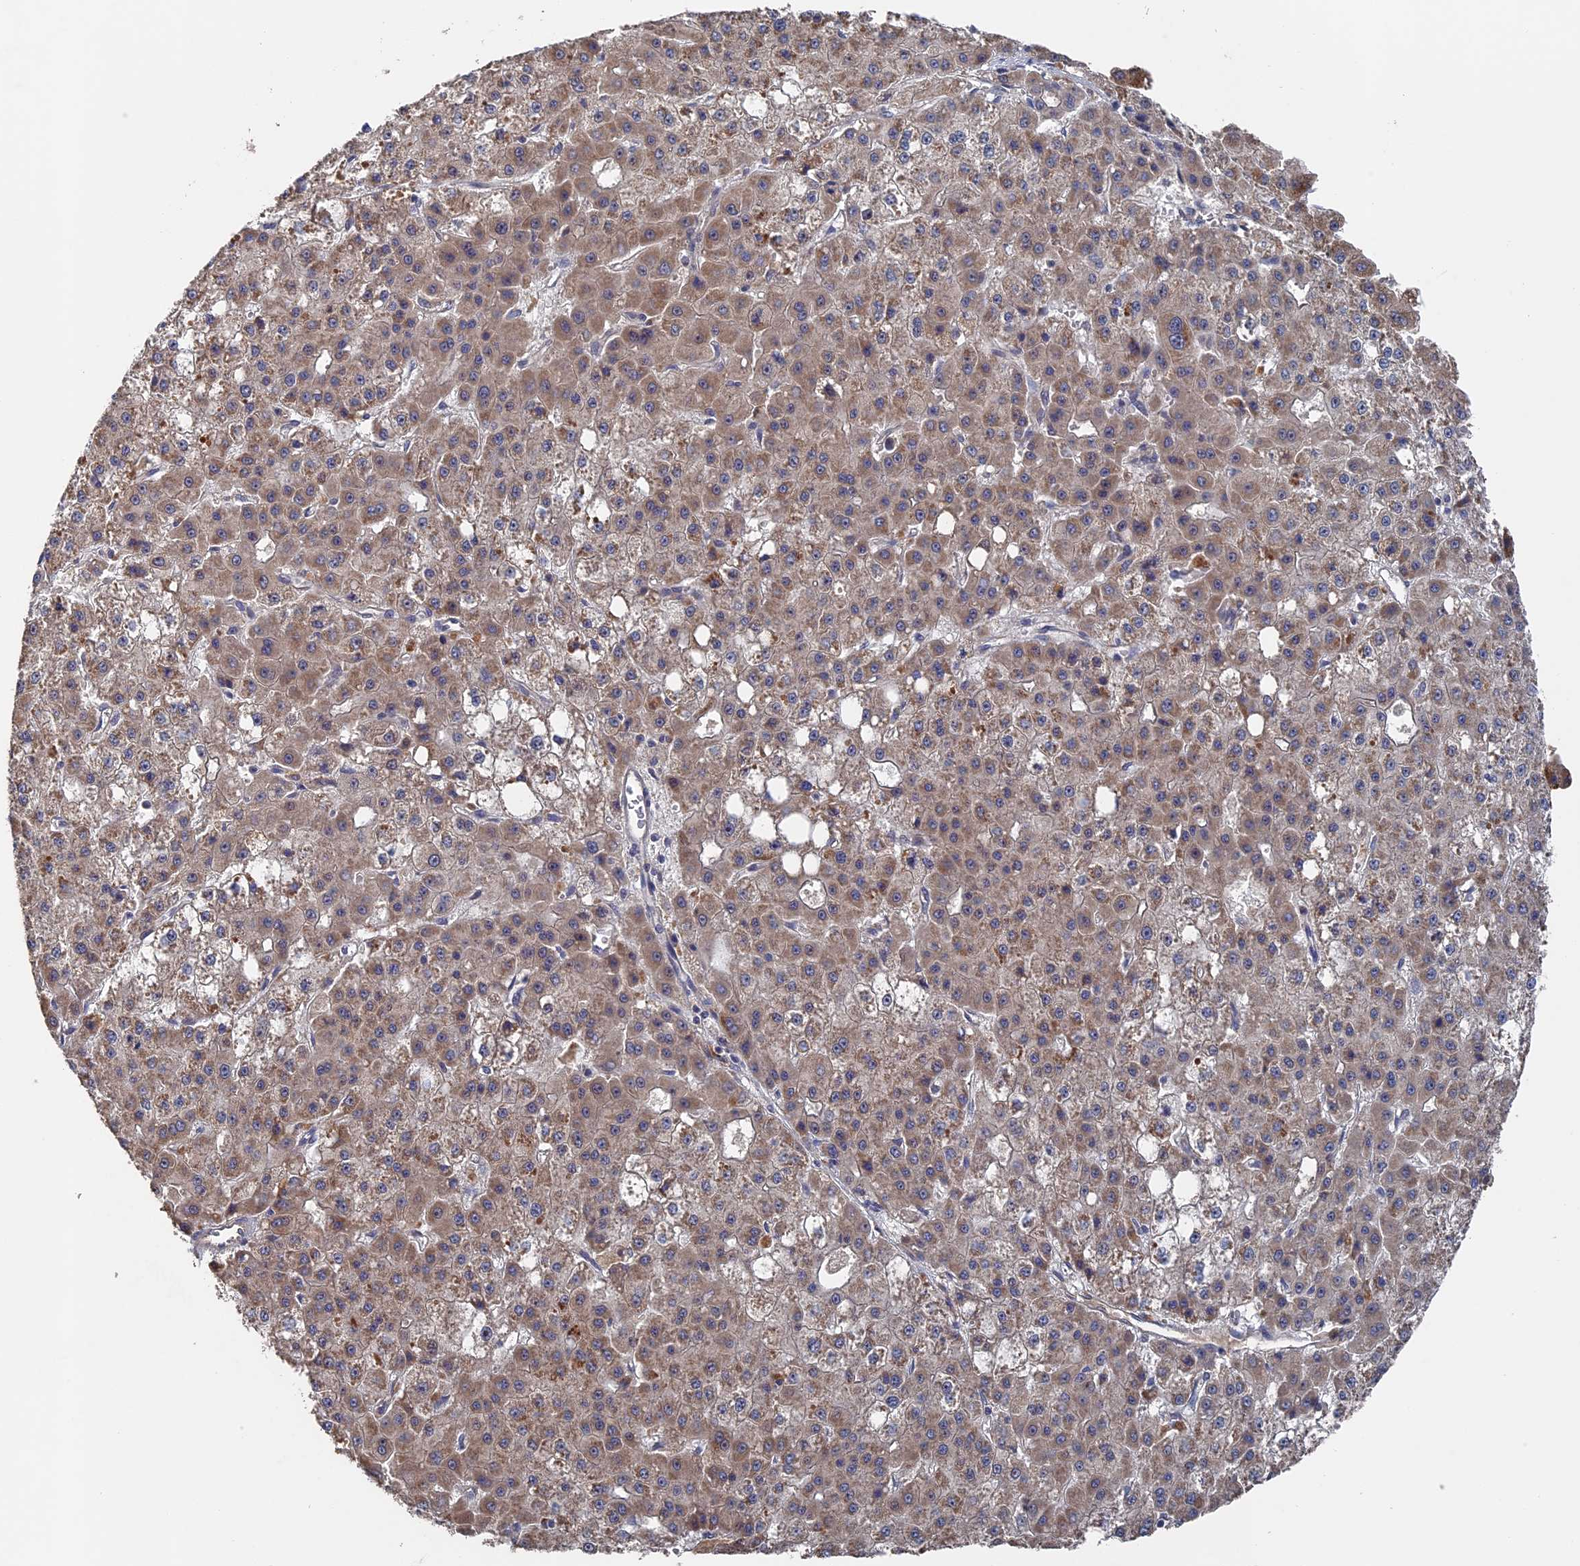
{"staining": {"intensity": "moderate", "quantity": "25%-75%", "location": "cytoplasmic/membranous"}, "tissue": "liver cancer", "cell_type": "Tumor cells", "image_type": "cancer", "snomed": [{"axis": "morphology", "description": "Carcinoma, Hepatocellular, NOS"}, {"axis": "topography", "description": "Liver"}], "caption": "Moderate cytoplasmic/membranous expression for a protein is seen in about 25%-75% of tumor cells of hepatocellular carcinoma (liver) using IHC.", "gene": "RAB15", "patient": {"sex": "male", "age": 47}}